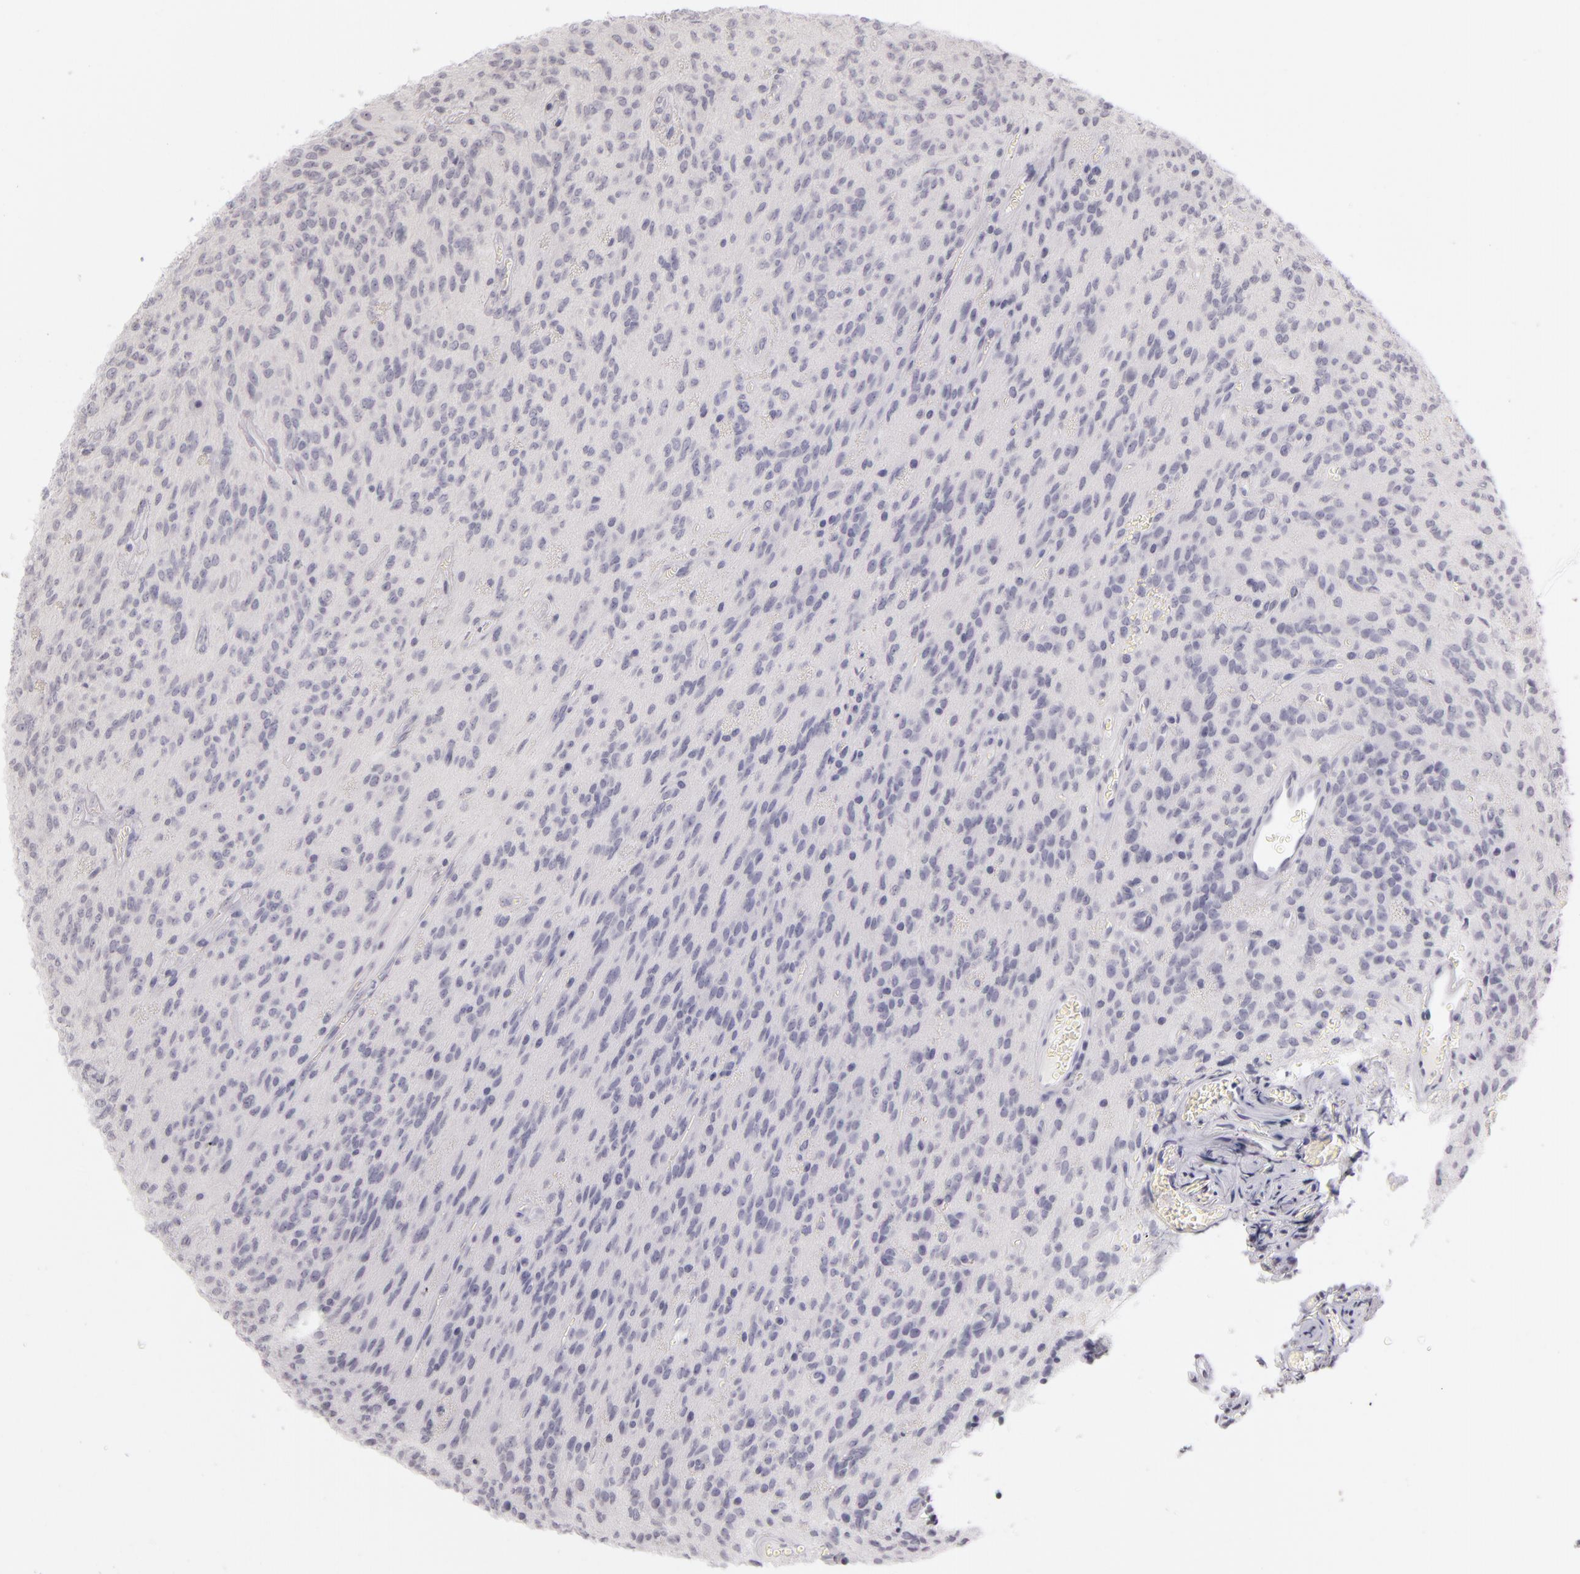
{"staining": {"intensity": "negative", "quantity": "none", "location": "none"}, "tissue": "glioma", "cell_type": "Tumor cells", "image_type": "cancer", "snomed": [{"axis": "morphology", "description": "Glioma, malignant, Low grade"}, {"axis": "topography", "description": "Brain"}], "caption": "Immunohistochemical staining of human malignant low-grade glioma reveals no significant positivity in tumor cells.", "gene": "CD40", "patient": {"sex": "female", "age": 15}}